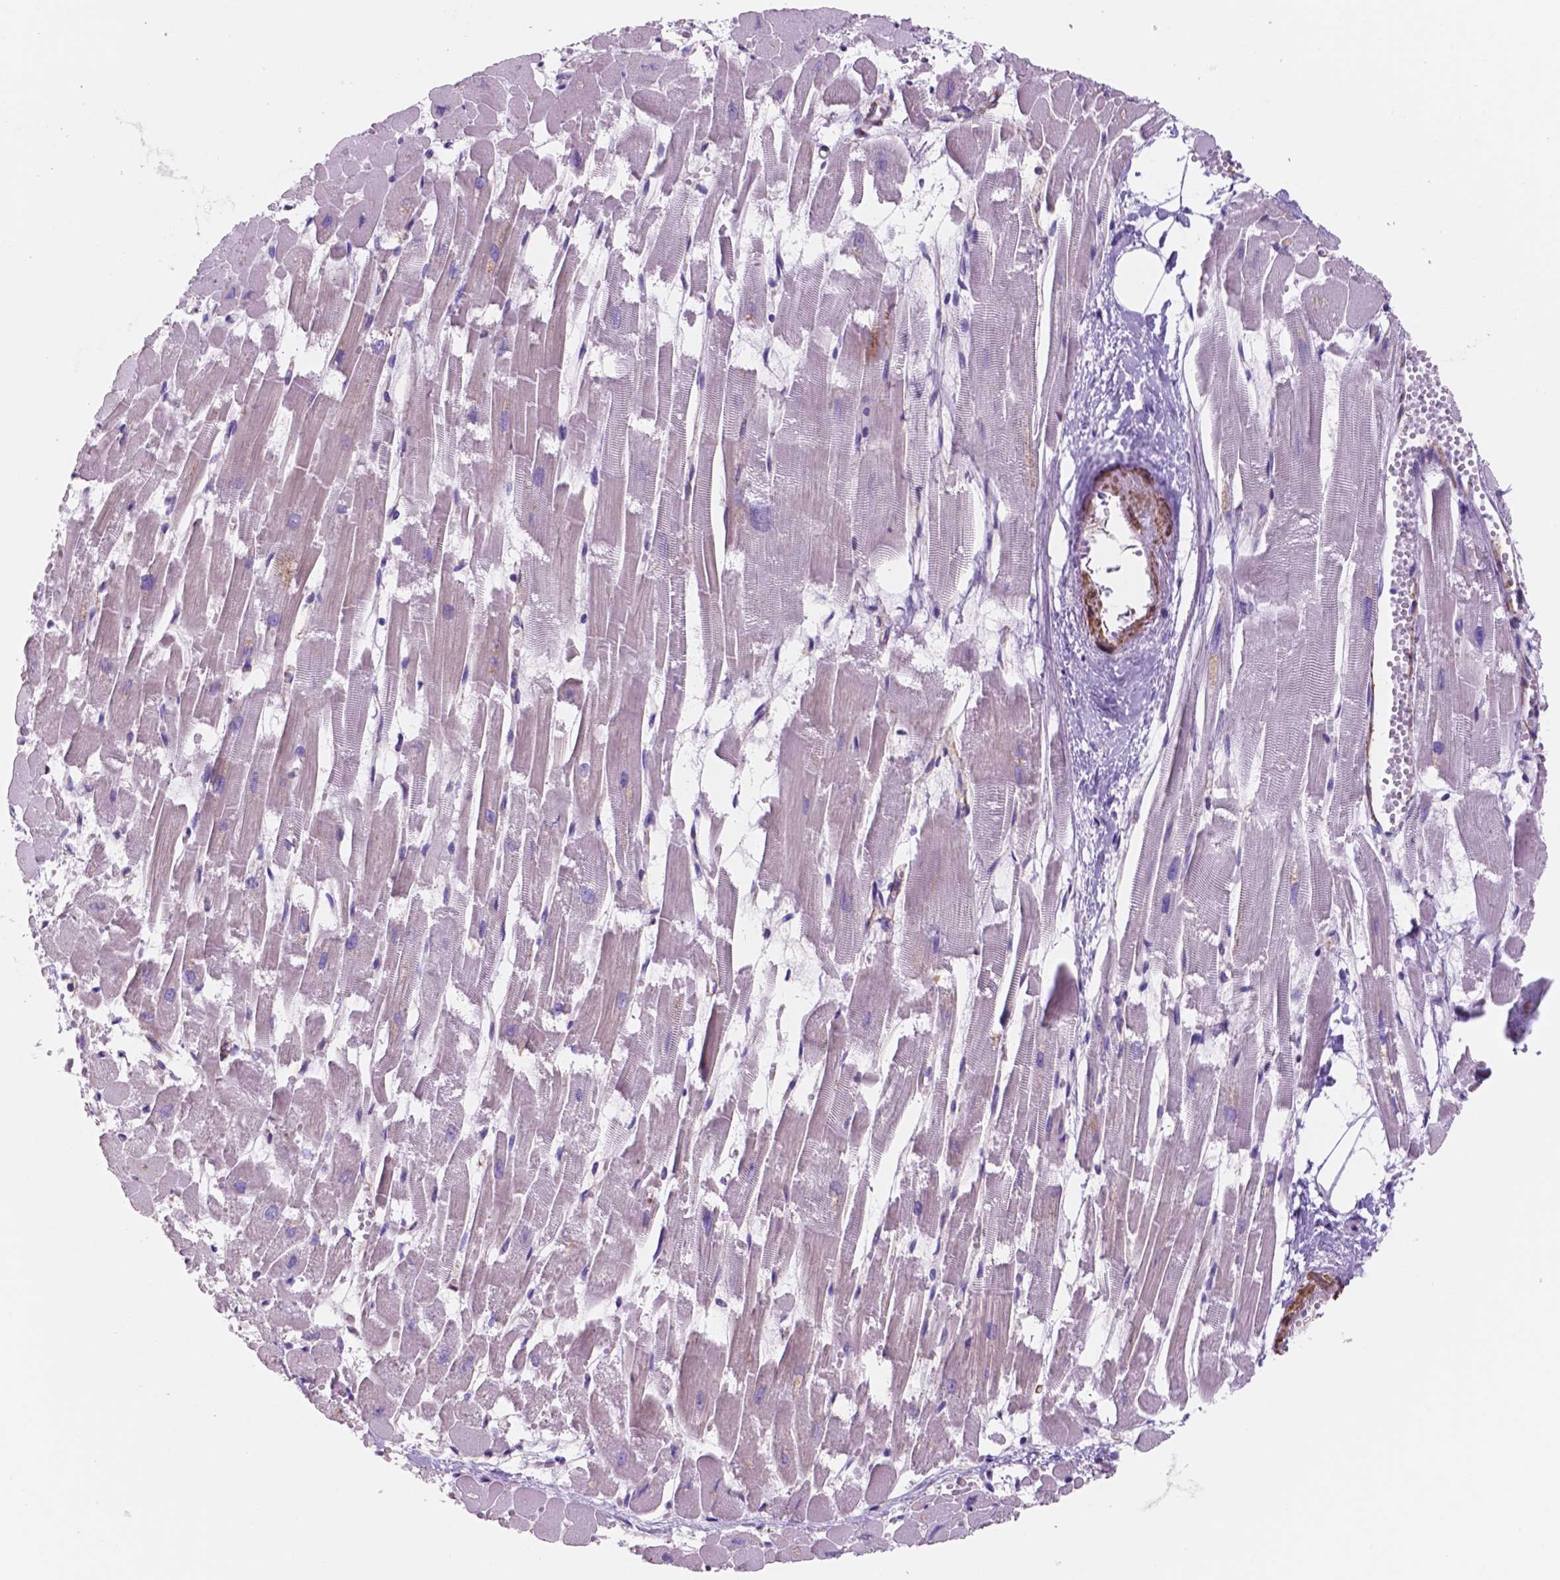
{"staining": {"intensity": "negative", "quantity": "none", "location": "none"}, "tissue": "heart muscle", "cell_type": "Cardiomyocytes", "image_type": "normal", "snomed": [{"axis": "morphology", "description": "Normal tissue, NOS"}, {"axis": "topography", "description": "Heart"}], "caption": "This histopathology image is of benign heart muscle stained with immunohistochemistry to label a protein in brown with the nuclei are counter-stained blue. There is no expression in cardiomyocytes.", "gene": "TOR2A", "patient": {"sex": "female", "age": 52}}